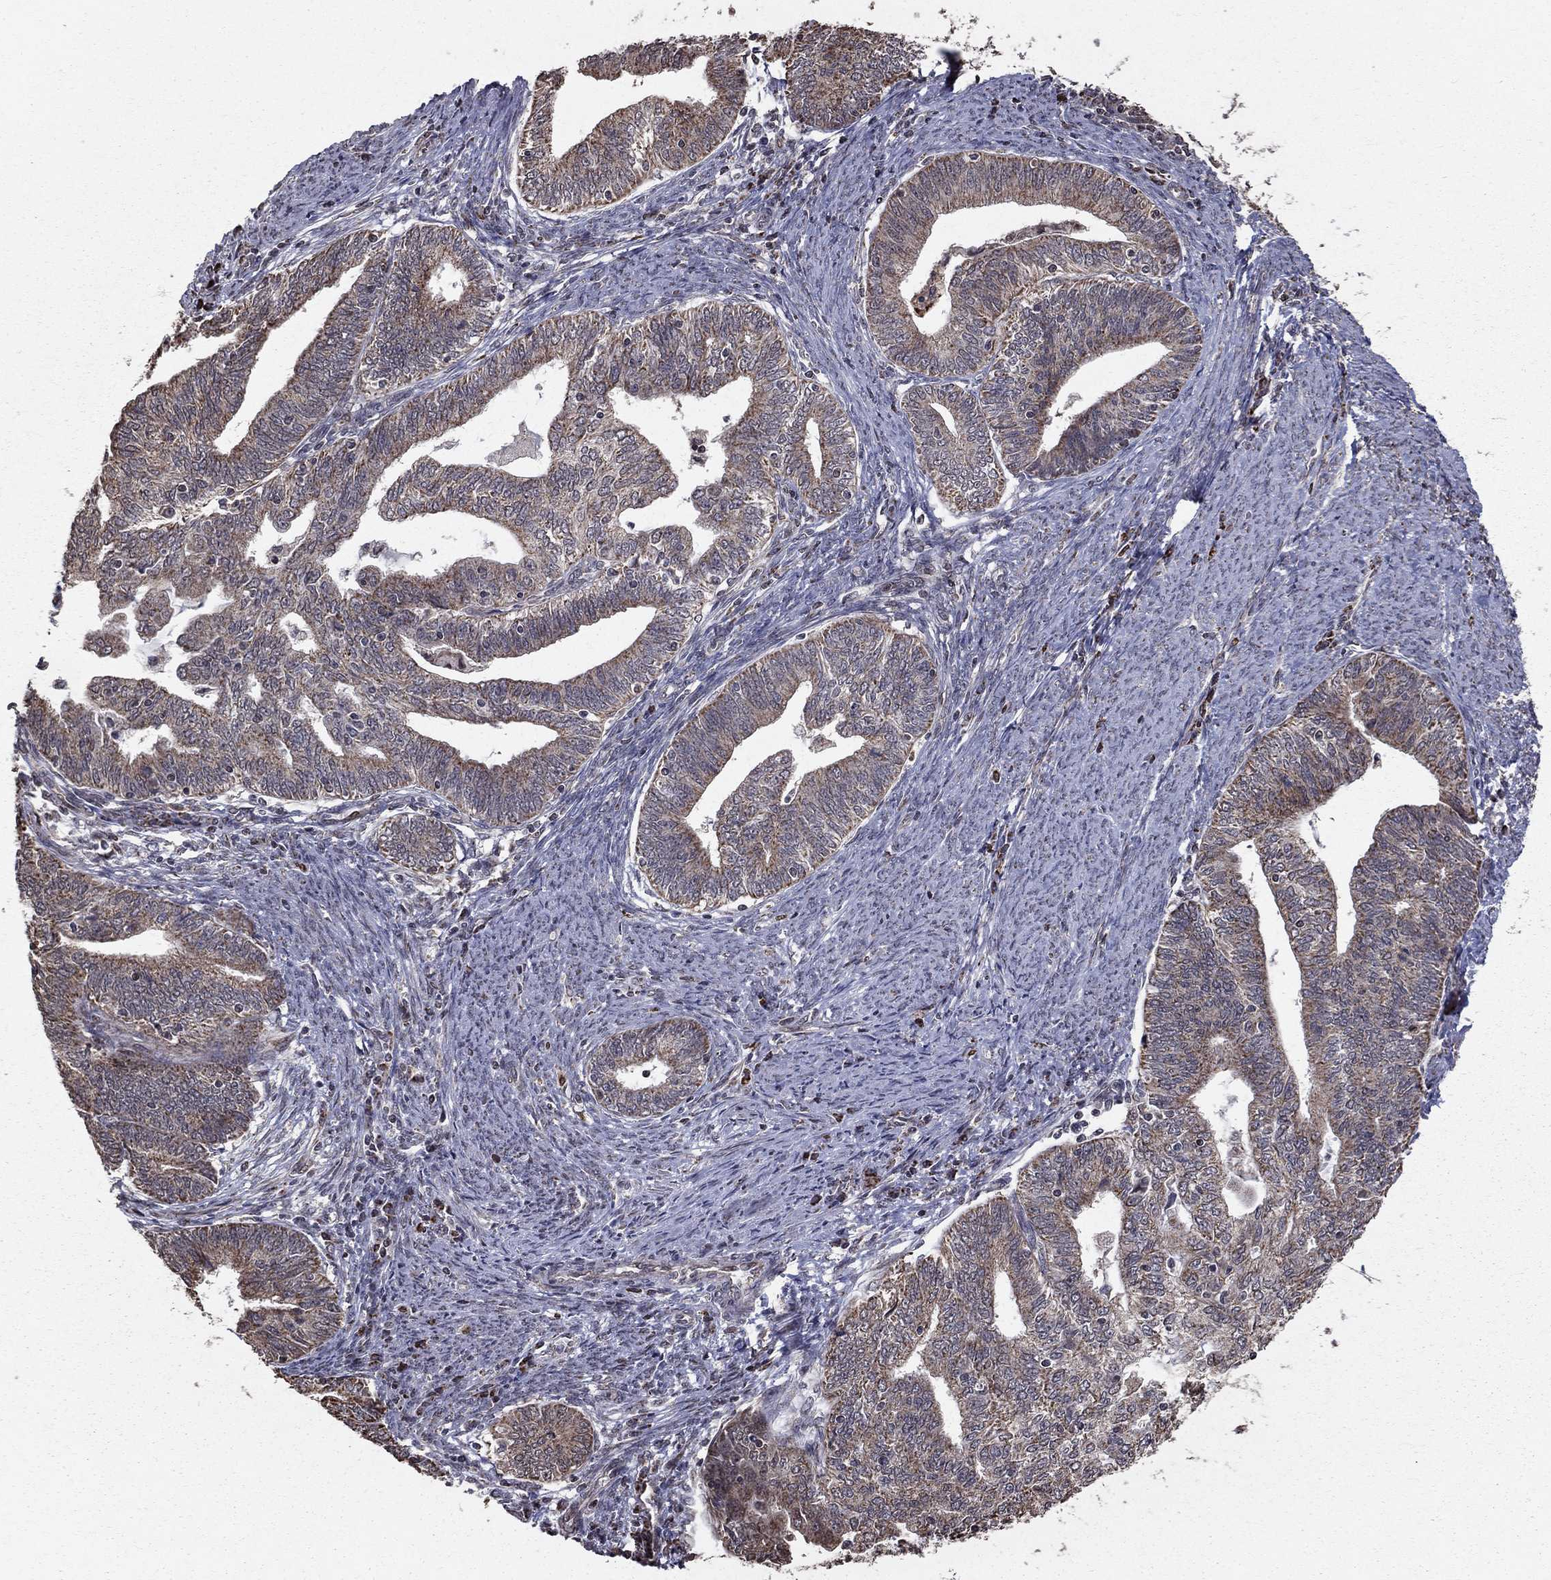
{"staining": {"intensity": "moderate", "quantity": "<25%", "location": "cytoplasmic/membranous"}, "tissue": "endometrial cancer", "cell_type": "Tumor cells", "image_type": "cancer", "snomed": [{"axis": "morphology", "description": "Adenocarcinoma, NOS"}, {"axis": "topography", "description": "Endometrium"}], "caption": "This is an image of immunohistochemistry staining of adenocarcinoma (endometrial), which shows moderate positivity in the cytoplasmic/membranous of tumor cells.", "gene": "ACOT13", "patient": {"sex": "female", "age": 82}}